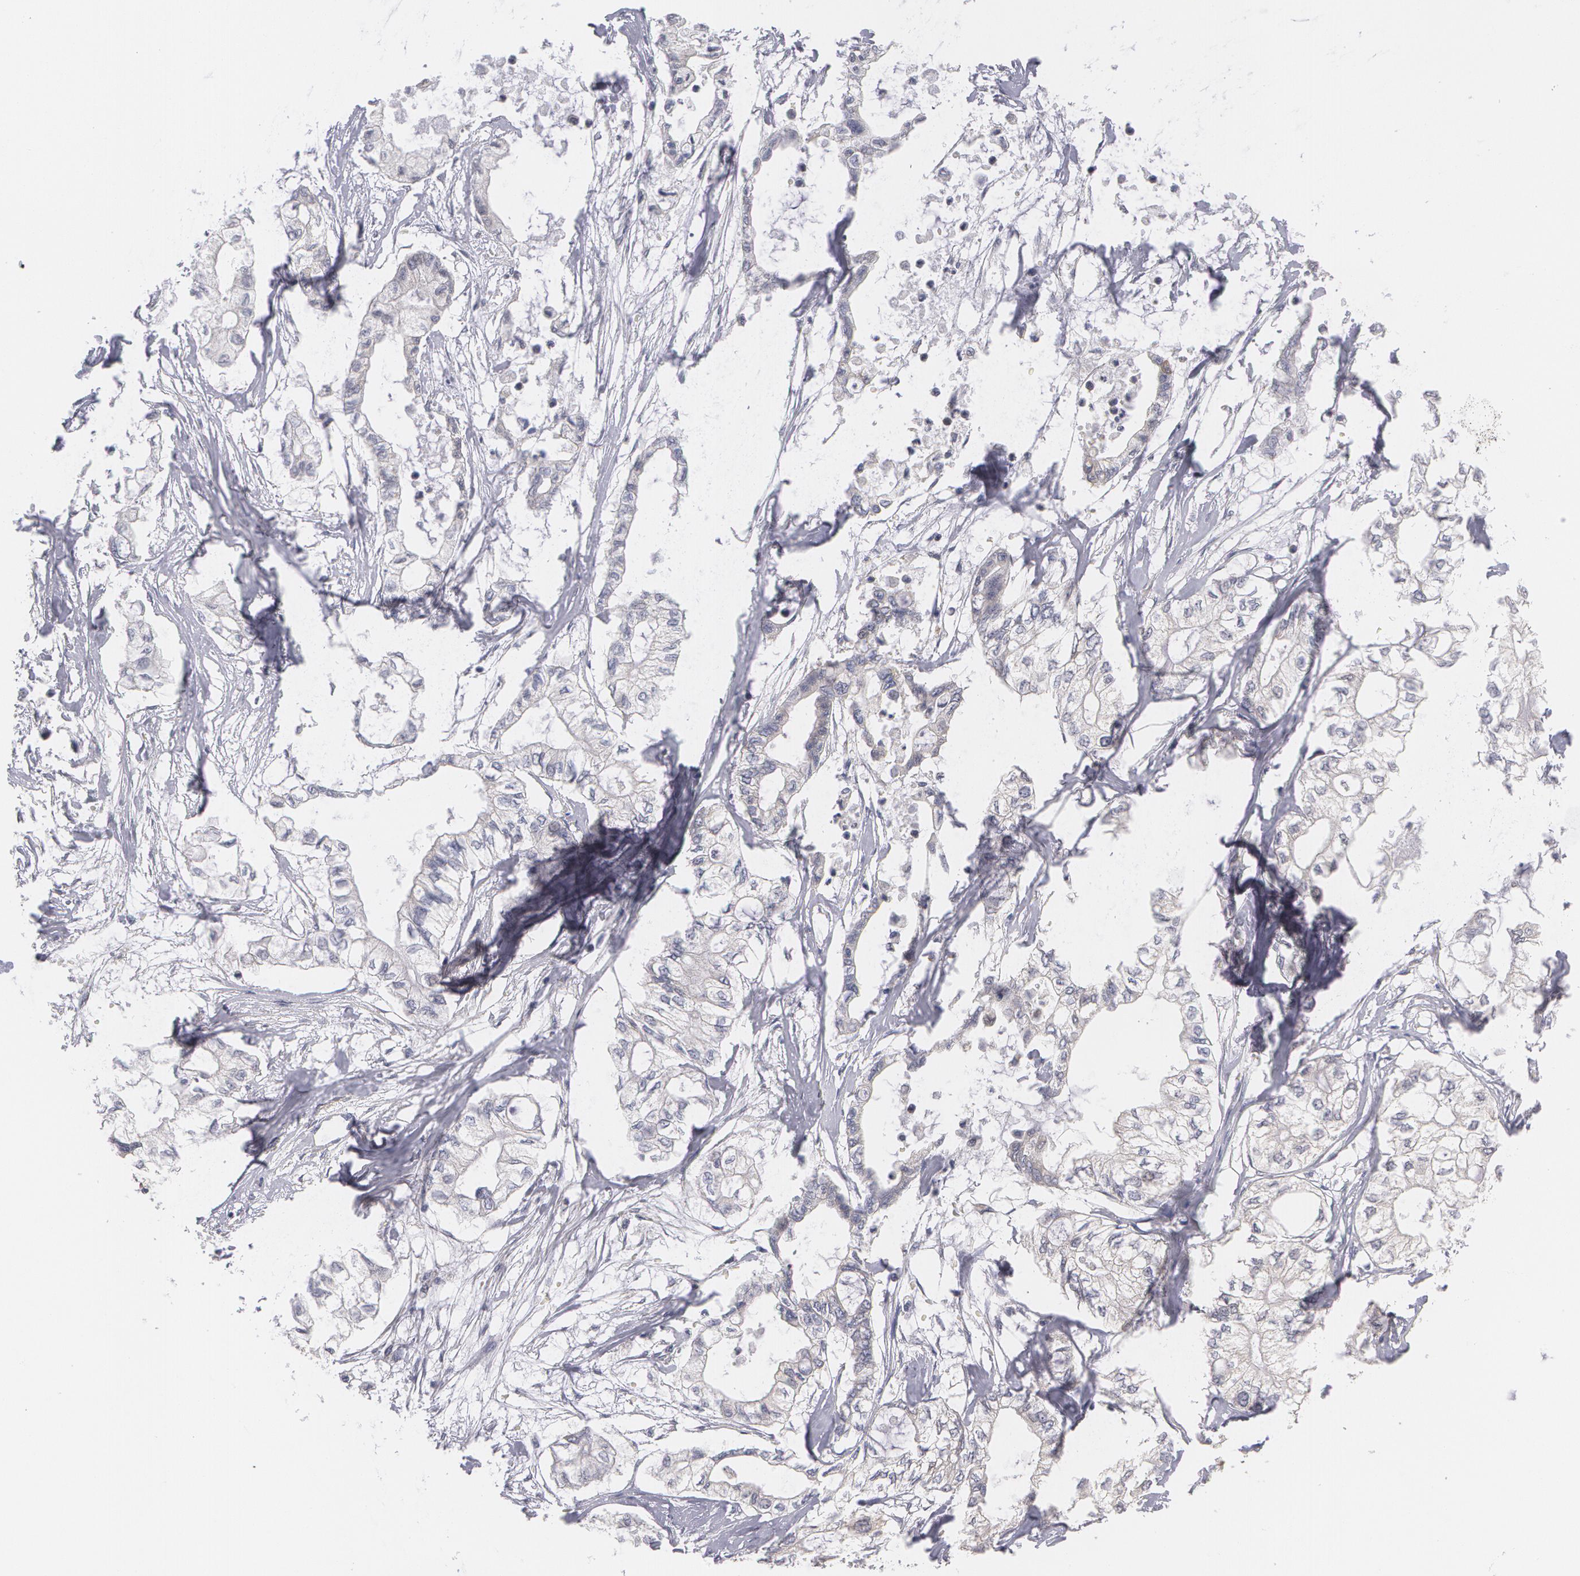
{"staining": {"intensity": "negative", "quantity": "none", "location": "none"}, "tissue": "pancreatic cancer", "cell_type": "Tumor cells", "image_type": "cancer", "snomed": [{"axis": "morphology", "description": "Adenocarcinoma, NOS"}, {"axis": "topography", "description": "Pancreas"}], "caption": "Protein analysis of pancreatic adenocarcinoma reveals no significant positivity in tumor cells. (DAB IHC, high magnification).", "gene": "MTHFD1", "patient": {"sex": "male", "age": 79}}